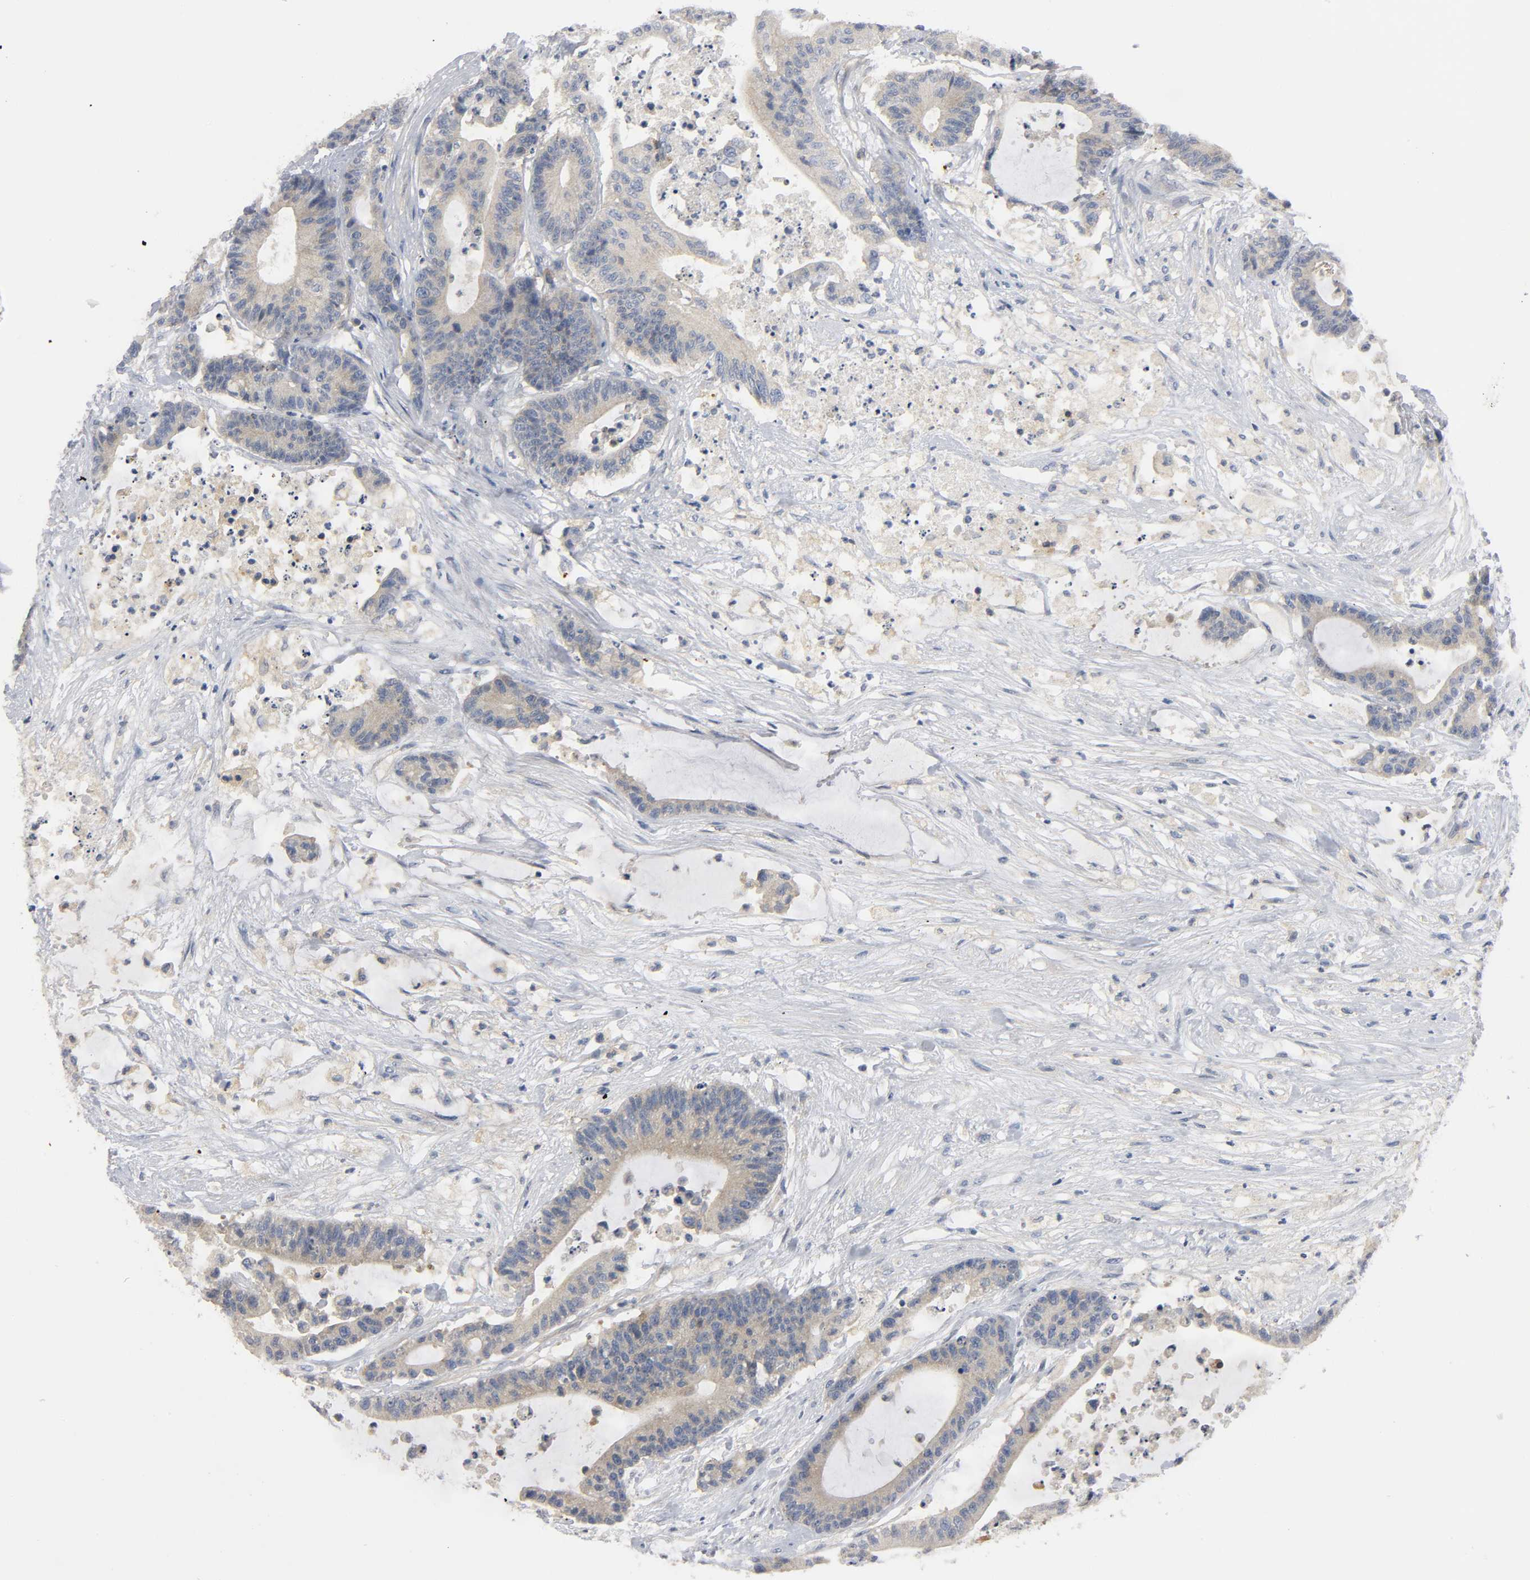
{"staining": {"intensity": "weak", "quantity": ">75%", "location": "cytoplasmic/membranous"}, "tissue": "colorectal cancer", "cell_type": "Tumor cells", "image_type": "cancer", "snomed": [{"axis": "morphology", "description": "Adenocarcinoma, NOS"}, {"axis": "topography", "description": "Colon"}], "caption": "This is an image of IHC staining of colorectal adenocarcinoma, which shows weak staining in the cytoplasmic/membranous of tumor cells.", "gene": "HDAC6", "patient": {"sex": "female", "age": 84}}